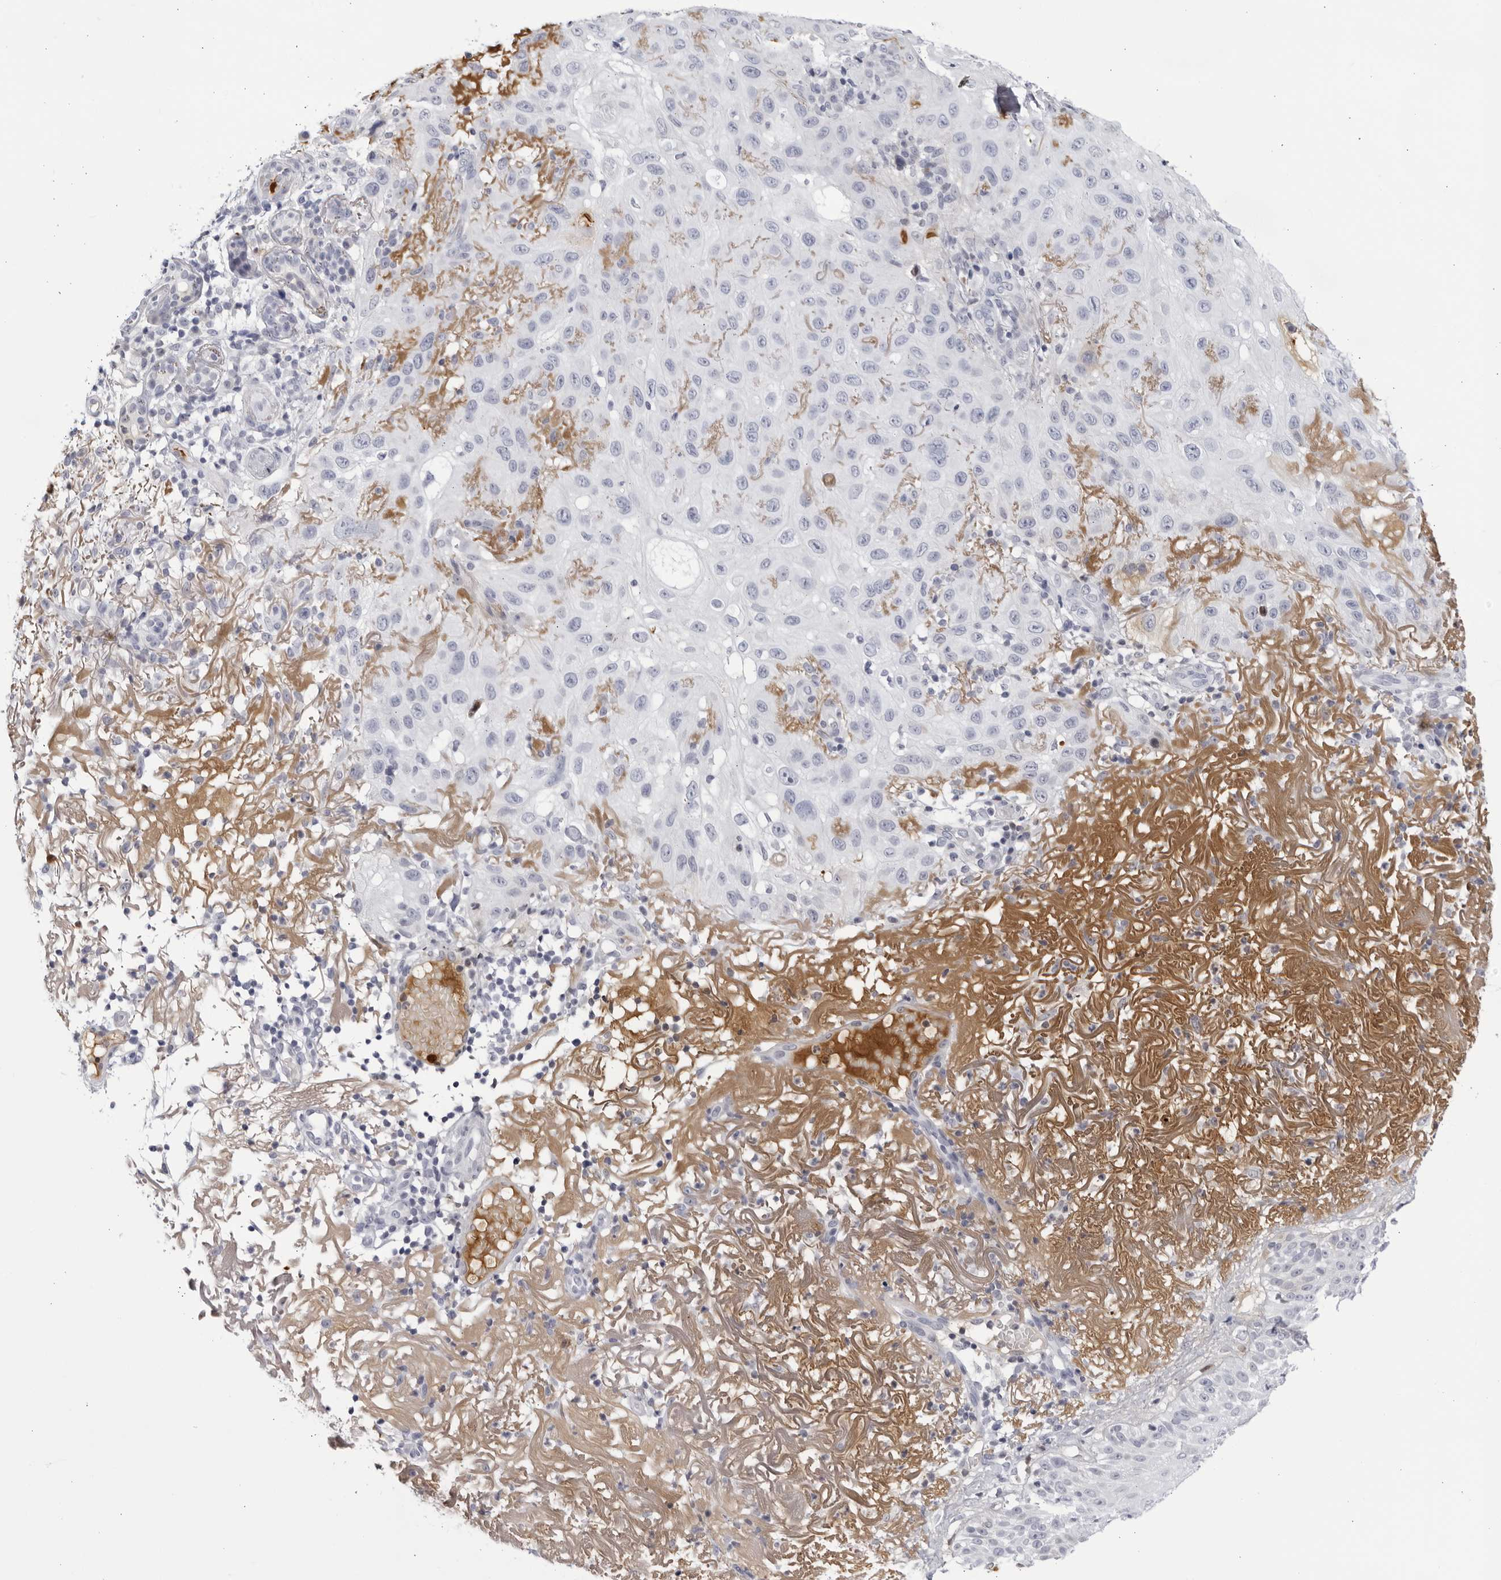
{"staining": {"intensity": "negative", "quantity": "none", "location": "none"}, "tissue": "skin cancer", "cell_type": "Tumor cells", "image_type": "cancer", "snomed": [{"axis": "morphology", "description": "Normal tissue, NOS"}, {"axis": "morphology", "description": "Squamous cell carcinoma, NOS"}, {"axis": "topography", "description": "Skin"}], "caption": "The IHC micrograph has no significant staining in tumor cells of squamous cell carcinoma (skin) tissue.", "gene": "CNBD1", "patient": {"sex": "female", "age": 96}}